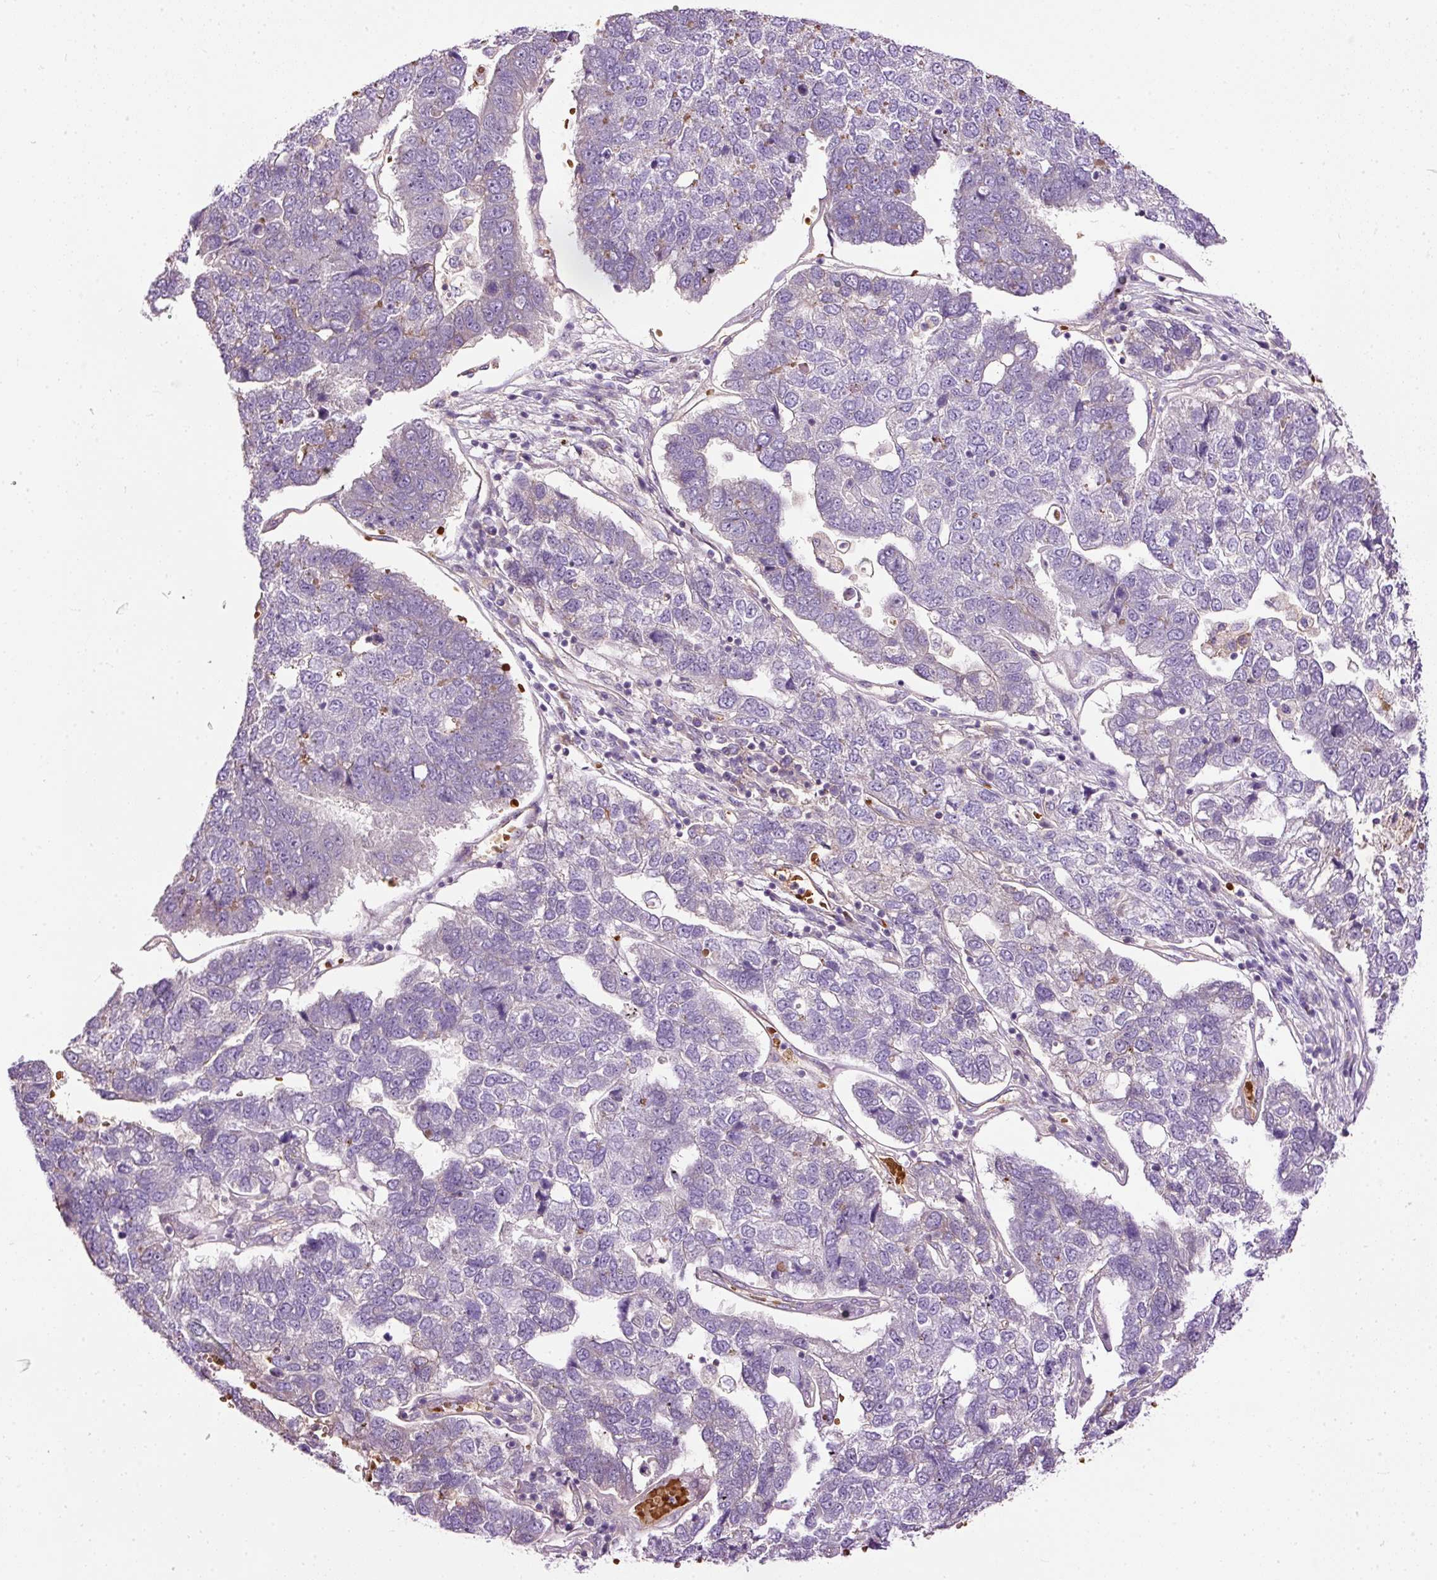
{"staining": {"intensity": "negative", "quantity": "none", "location": "none"}, "tissue": "pancreatic cancer", "cell_type": "Tumor cells", "image_type": "cancer", "snomed": [{"axis": "morphology", "description": "Adenocarcinoma, NOS"}, {"axis": "topography", "description": "Pancreas"}], "caption": "Tumor cells show no significant expression in pancreatic cancer (adenocarcinoma).", "gene": "USHBP1", "patient": {"sex": "female", "age": 61}}